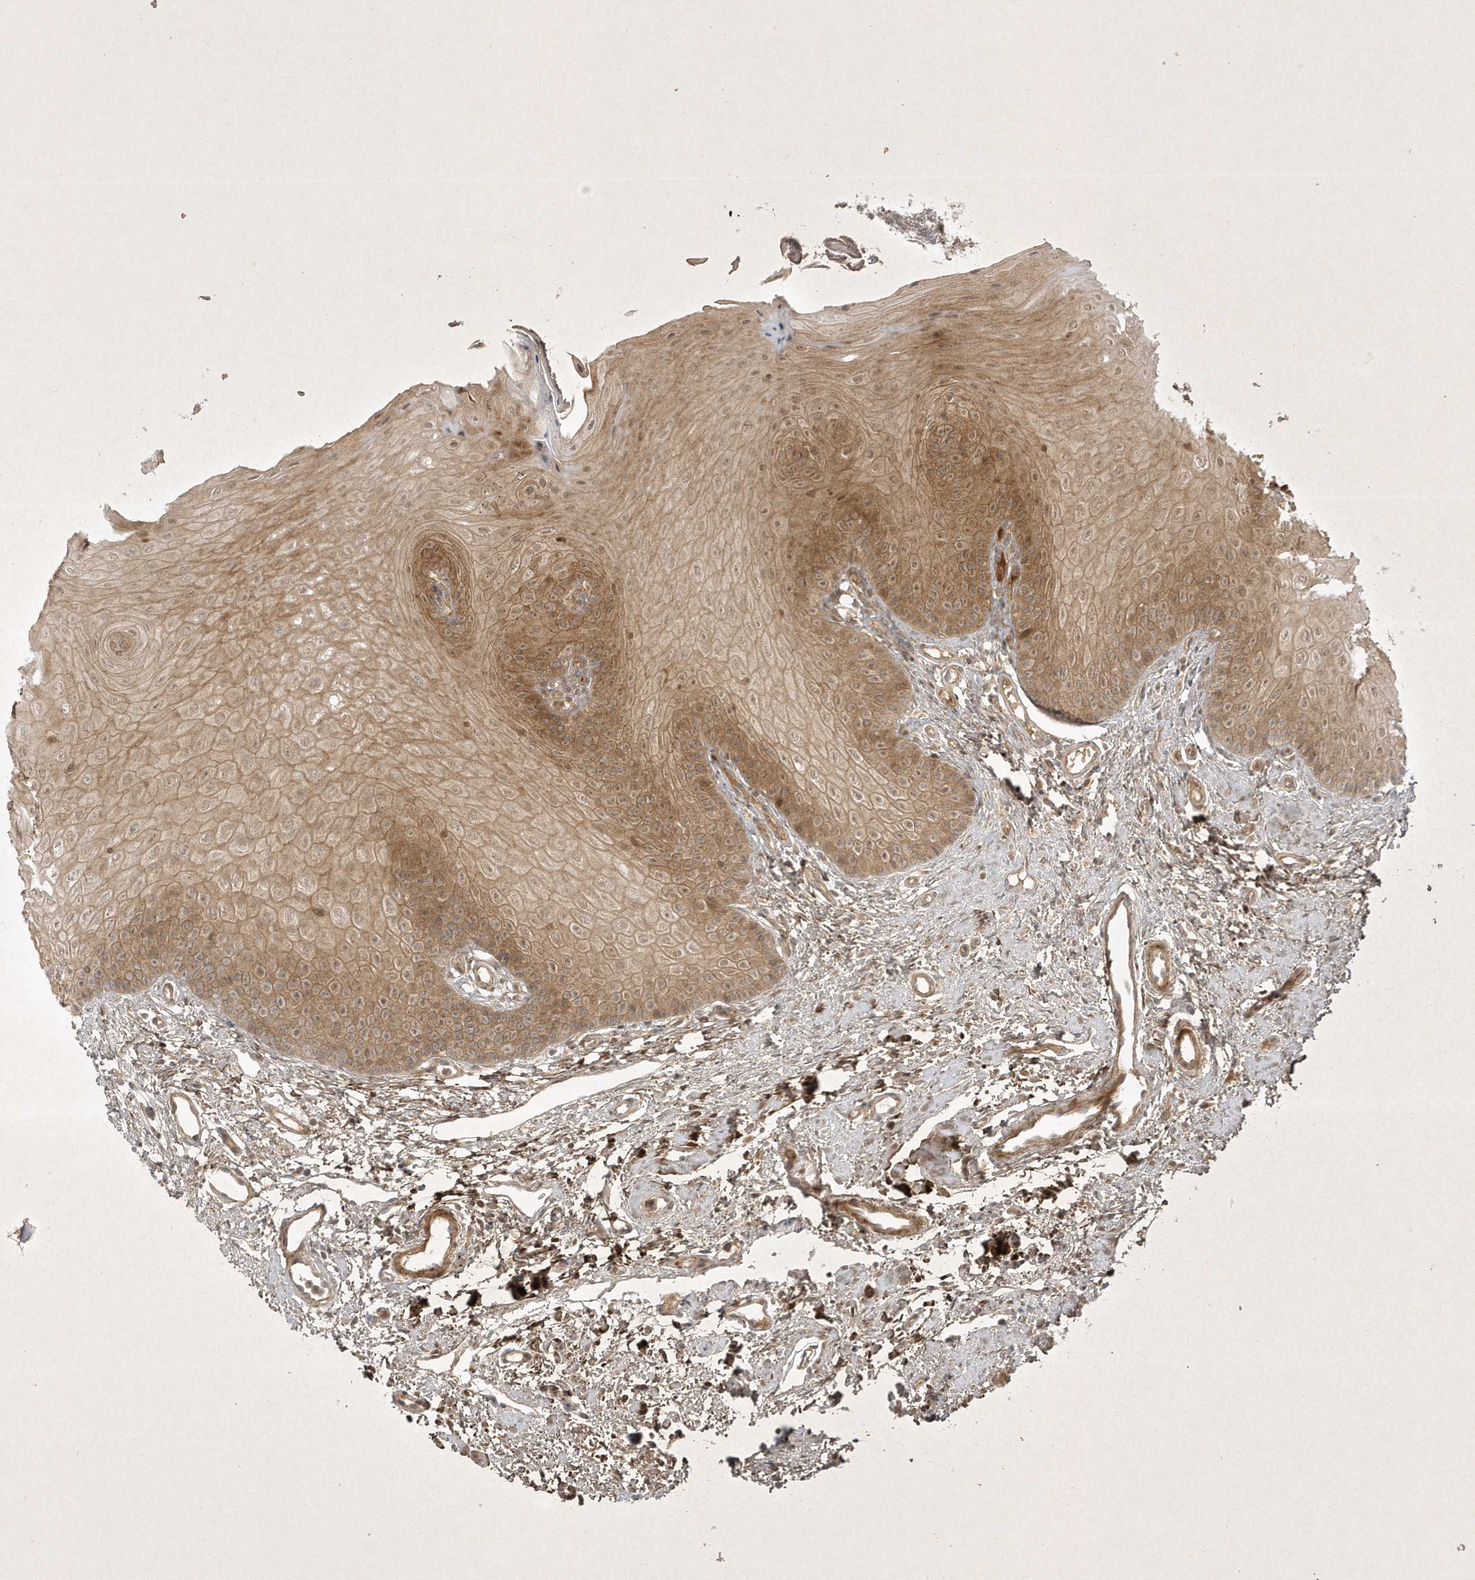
{"staining": {"intensity": "moderate", "quantity": ">75%", "location": "cytoplasmic/membranous,nuclear"}, "tissue": "oral mucosa", "cell_type": "Squamous epithelial cells", "image_type": "normal", "snomed": [{"axis": "morphology", "description": "Normal tissue, NOS"}, {"axis": "topography", "description": "Oral tissue"}], "caption": "The image shows immunohistochemical staining of unremarkable oral mucosa. There is moderate cytoplasmic/membranous,nuclear positivity is present in approximately >75% of squamous epithelial cells.", "gene": "FAM83C", "patient": {"sex": "female", "age": 68}}